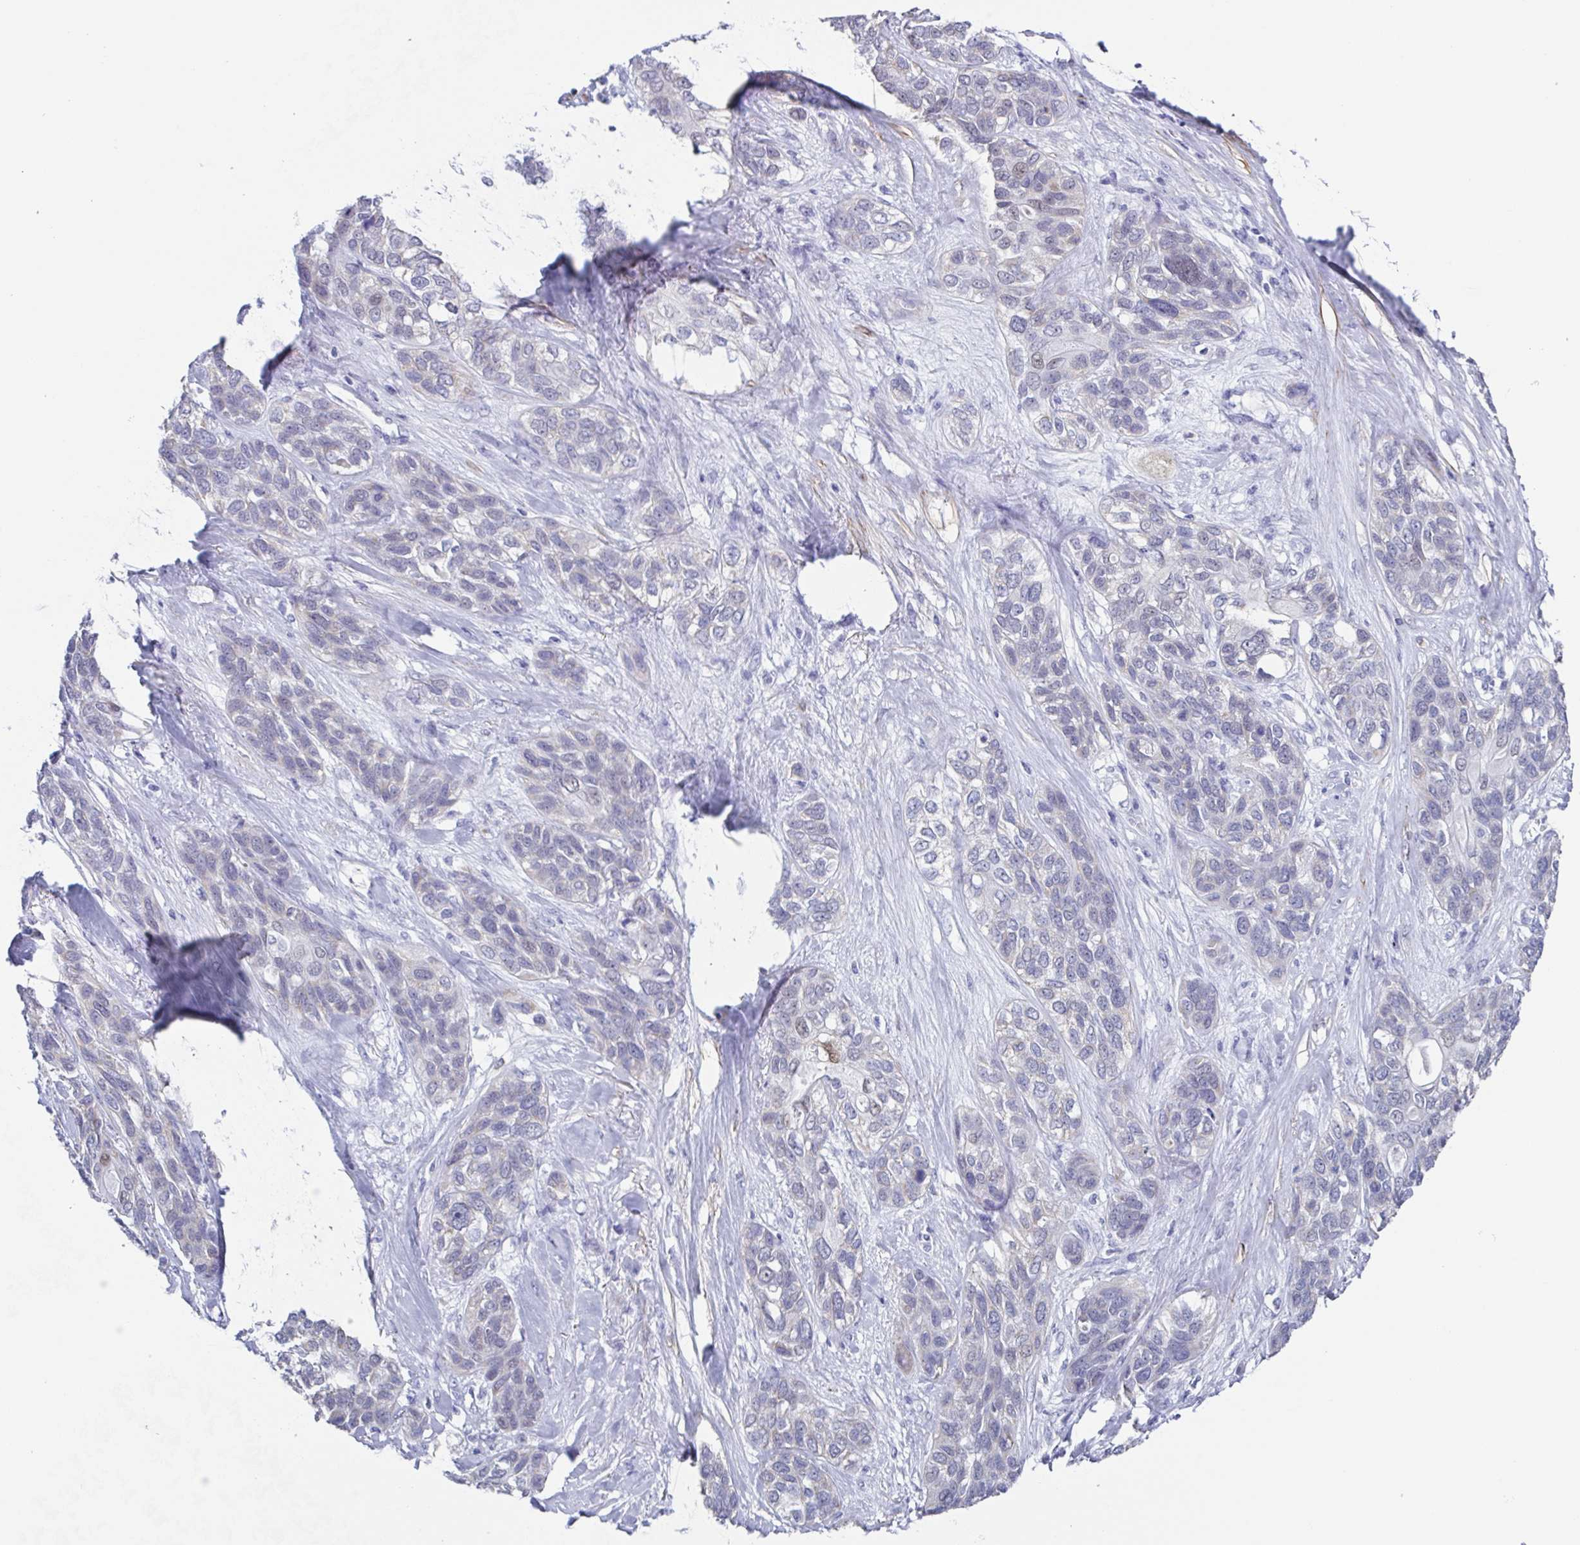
{"staining": {"intensity": "negative", "quantity": "none", "location": "none"}, "tissue": "lung cancer", "cell_type": "Tumor cells", "image_type": "cancer", "snomed": [{"axis": "morphology", "description": "Squamous cell carcinoma, NOS"}, {"axis": "topography", "description": "Lung"}], "caption": "Immunohistochemical staining of lung cancer reveals no significant staining in tumor cells.", "gene": "PBOV1", "patient": {"sex": "female", "age": 70}}